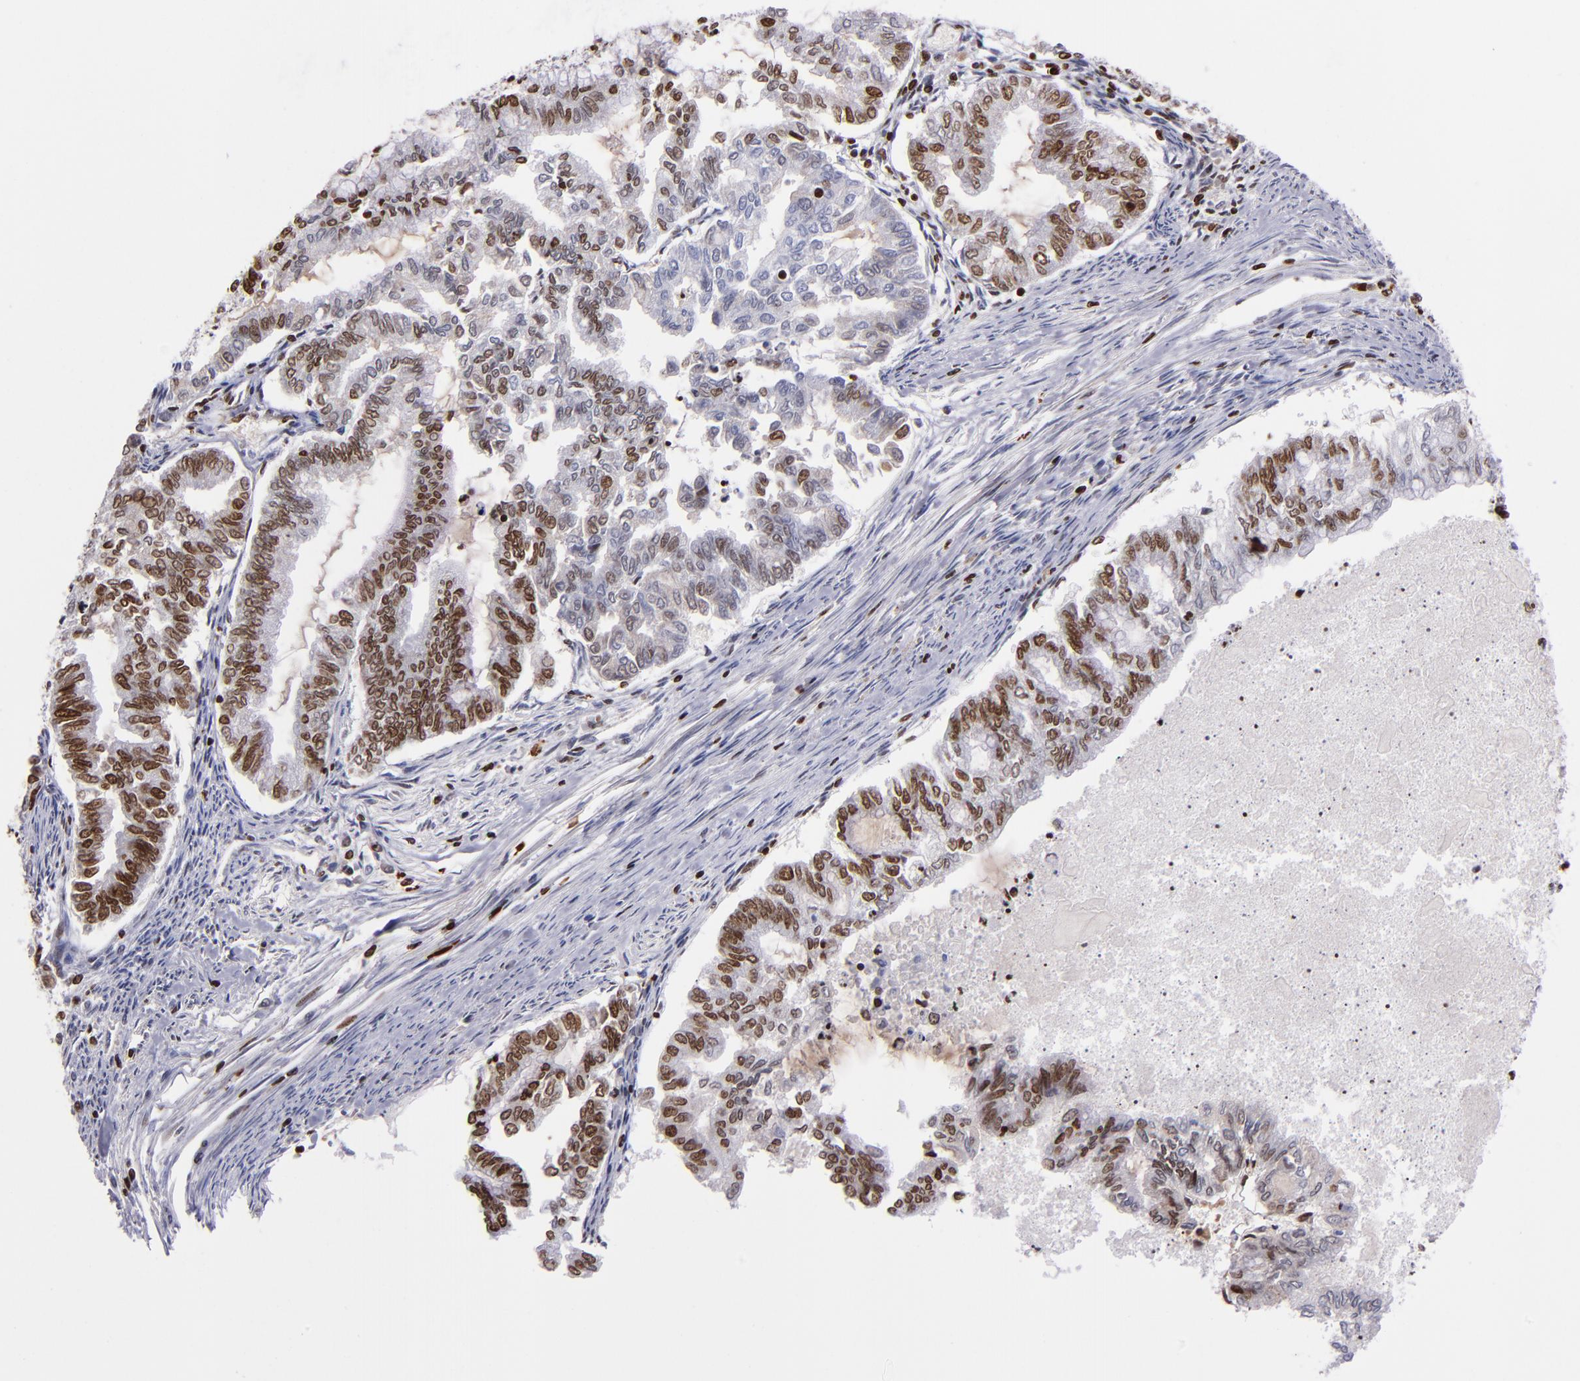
{"staining": {"intensity": "strong", "quantity": "25%-75%", "location": "nuclear"}, "tissue": "endometrial cancer", "cell_type": "Tumor cells", "image_type": "cancer", "snomed": [{"axis": "morphology", "description": "Adenocarcinoma, NOS"}, {"axis": "topography", "description": "Endometrium"}], "caption": "Immunohistochemical staining of endometrial adenocarcinoma reveals strong nuclear protein expression in about 25%-75% of tumor cells.", "gene": "CDKL5", "patient": {"sex": "female", "age": 79}}